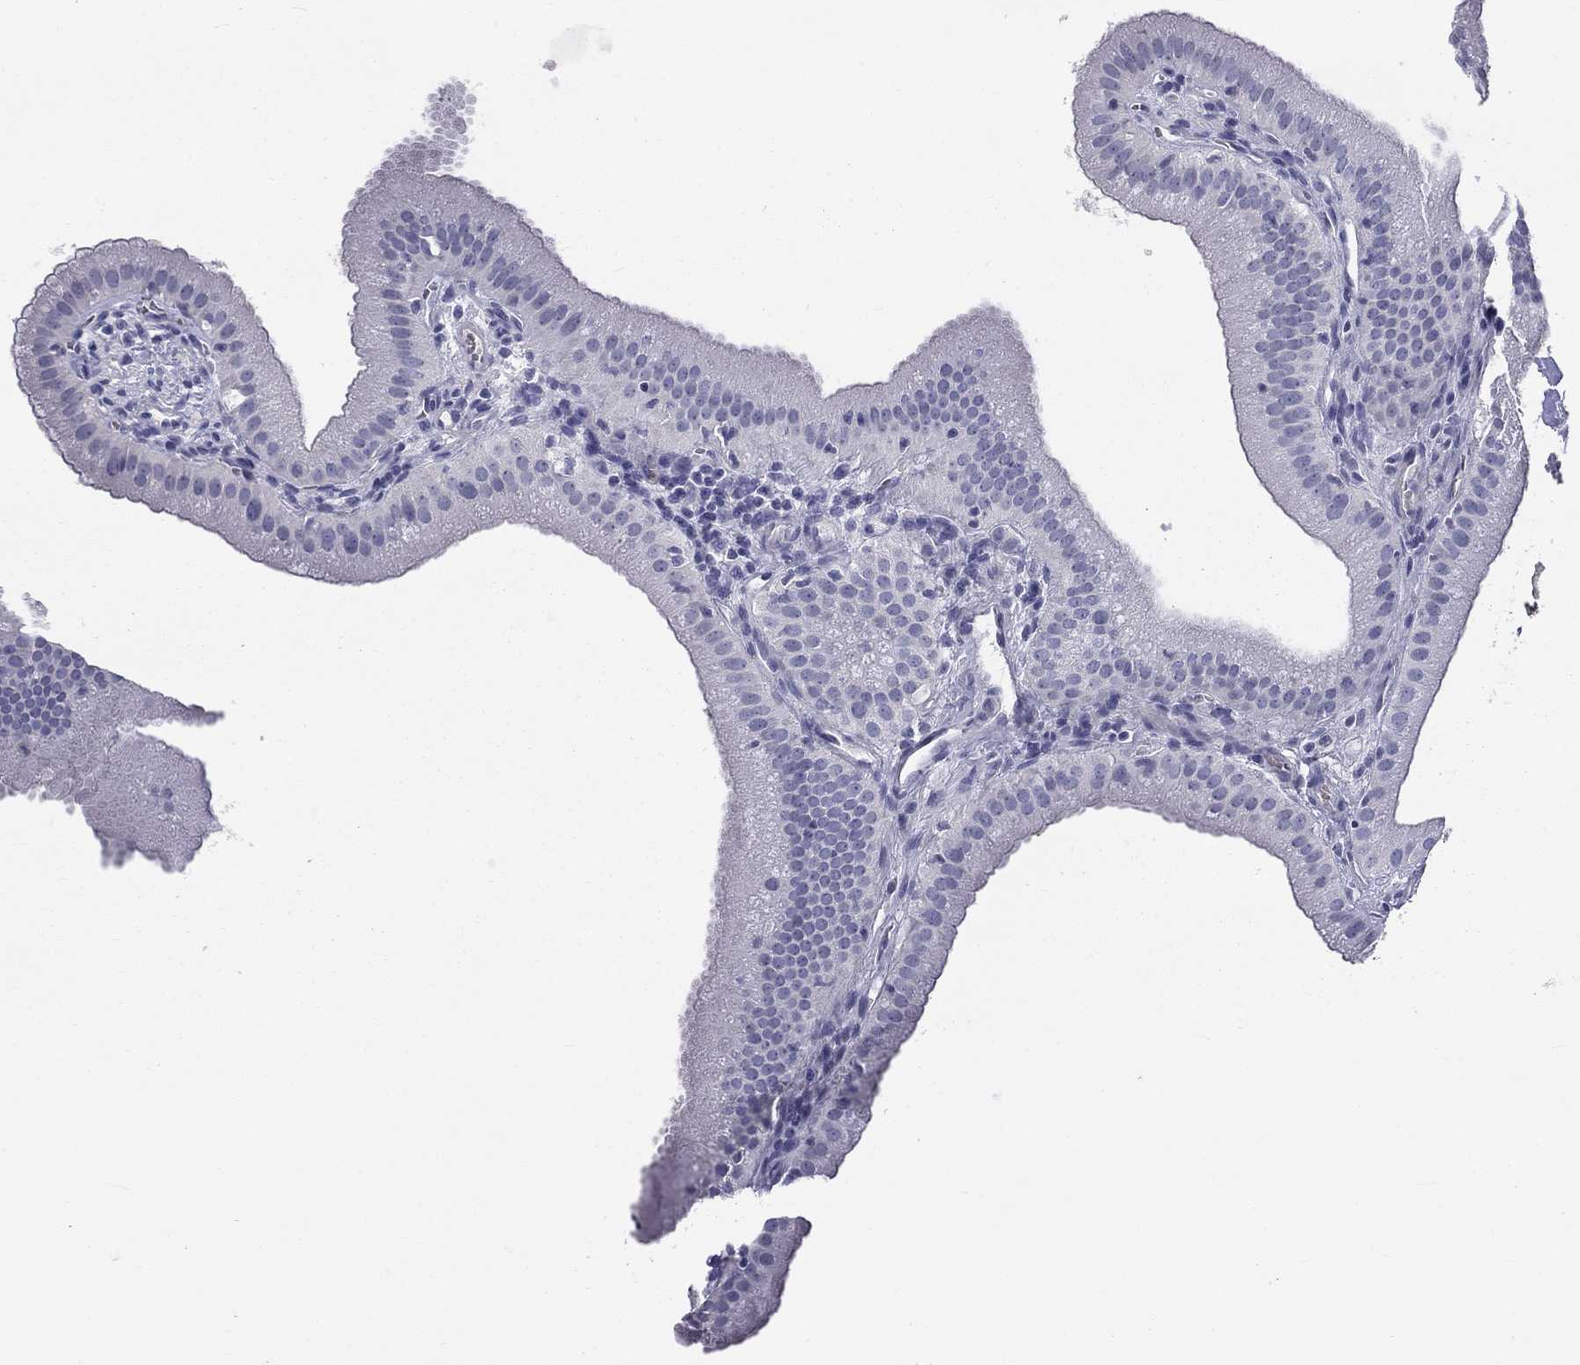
{"staining": {"intensity": "negative", "quantity": "none", "location": "none"}, "tissue": "gallbladder", "cell_type": "Glandular cells", "image_type": "normal", "snomed": [{"axis": "morphology", "description": "Normal tissue, NOS"}, {"axis": "topography", "description": "Gallbladder"}], "caption": "This is an IHC photomicrograph of unremarkable gallbladder. There is no expression in glandular cells.", "gene": "DNALI1", "patient": {"sex": "male", "age": 67}}